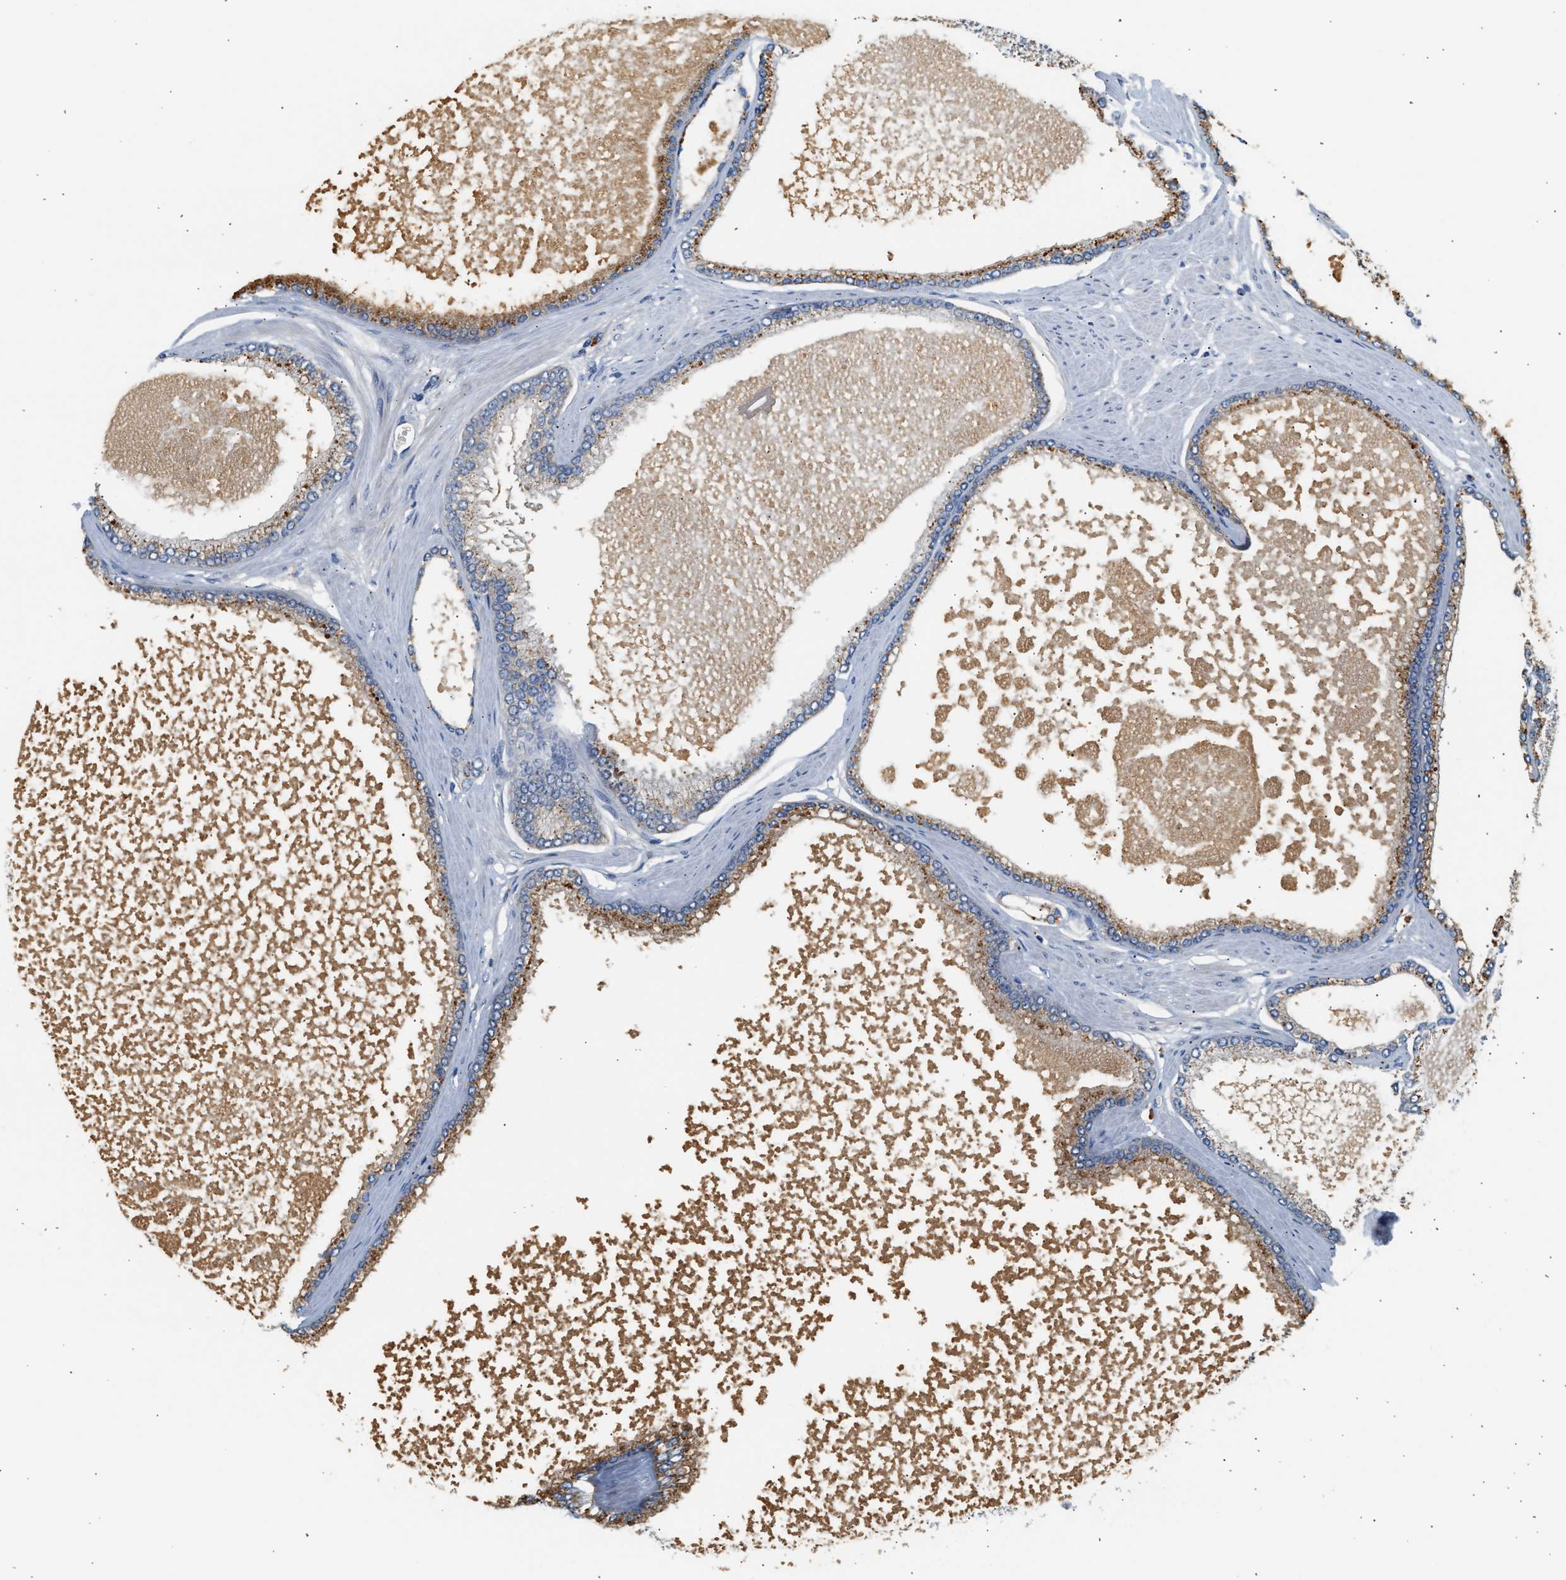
{"staining": {"intensity": "moderate", "quantity": ">75%", "location": "cytoplasmic/membranous"}, "tissue": "prostate cancer", "cell_type": "Tumor cells", "image_type": "cancer", "snomed": [{"axis": "morphology", "description": "Adenocarcinoma, High grade"}, {"axis": "topography", "description": "Prostate"}], "caption": "The histopathology image shows immunohistochemical staining of prostate cancer. There is moderate cytoplasmic/membranous expression is identified in about >75% of tumor cells.", "gene": "ENTHD1", "patient": {"sex": "male", "age": 61}}